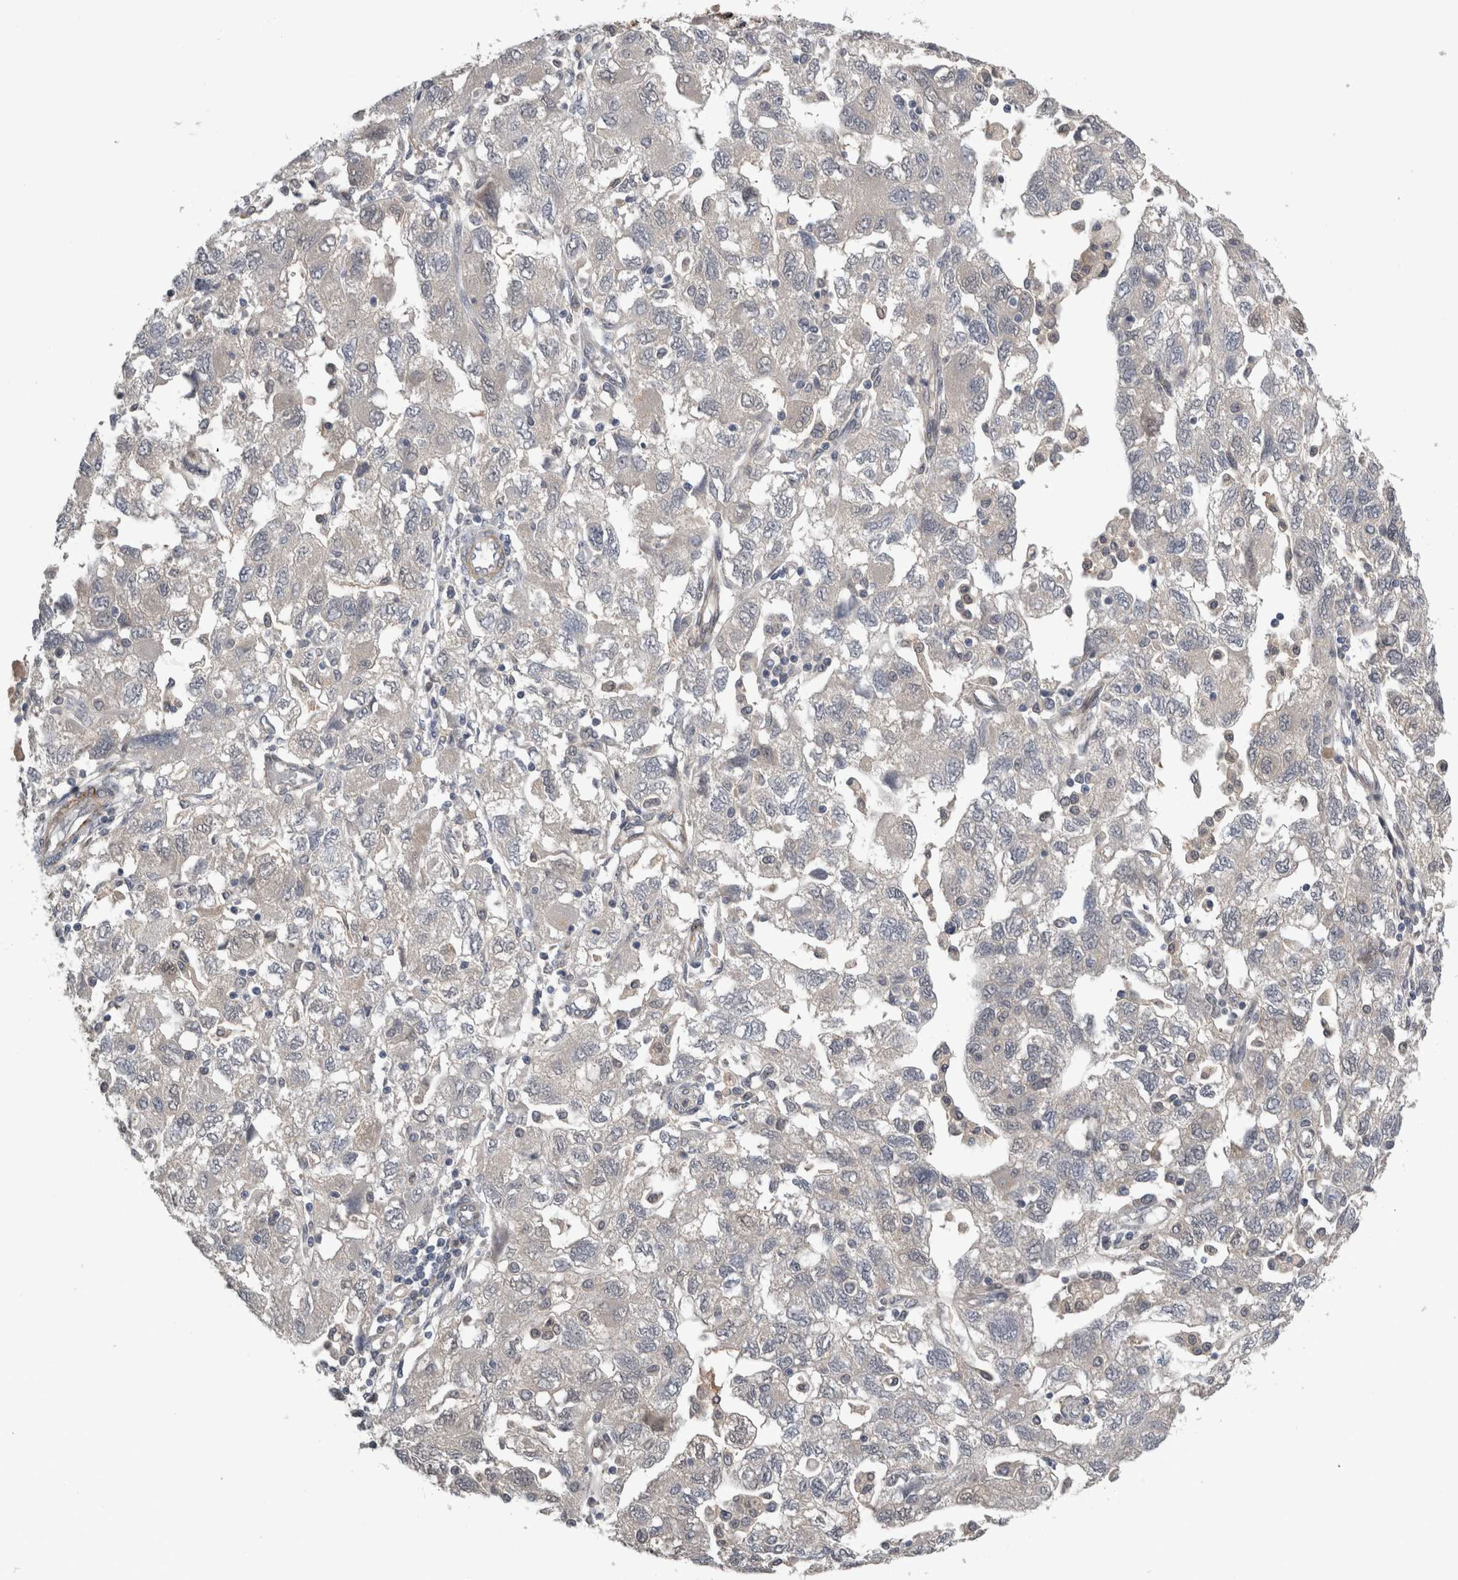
{"staining": {"intensity": "weak", "quantity": "<25%", "location": "nuclear"}, "tissue": "ovarian cancer", "cell_type": "Tumor cells", "image_type": "cancer", "snomed": [{"axis": "morphology", "description": "Carcinoma, NOS"}, {"axis": "morphology", "description": "Cystadenocarcinoma, serous, NOS"}, {"axis": "topography", "description": "Ovary"}], "caption": "Human serous cystadenocarcinoma (ovarian) stained for a protein using immunohistochemistry (IHC) displays no positivity in tumor cells.", "gene": "NAPRT", "patient": {"sex": "female", "age": 69}}